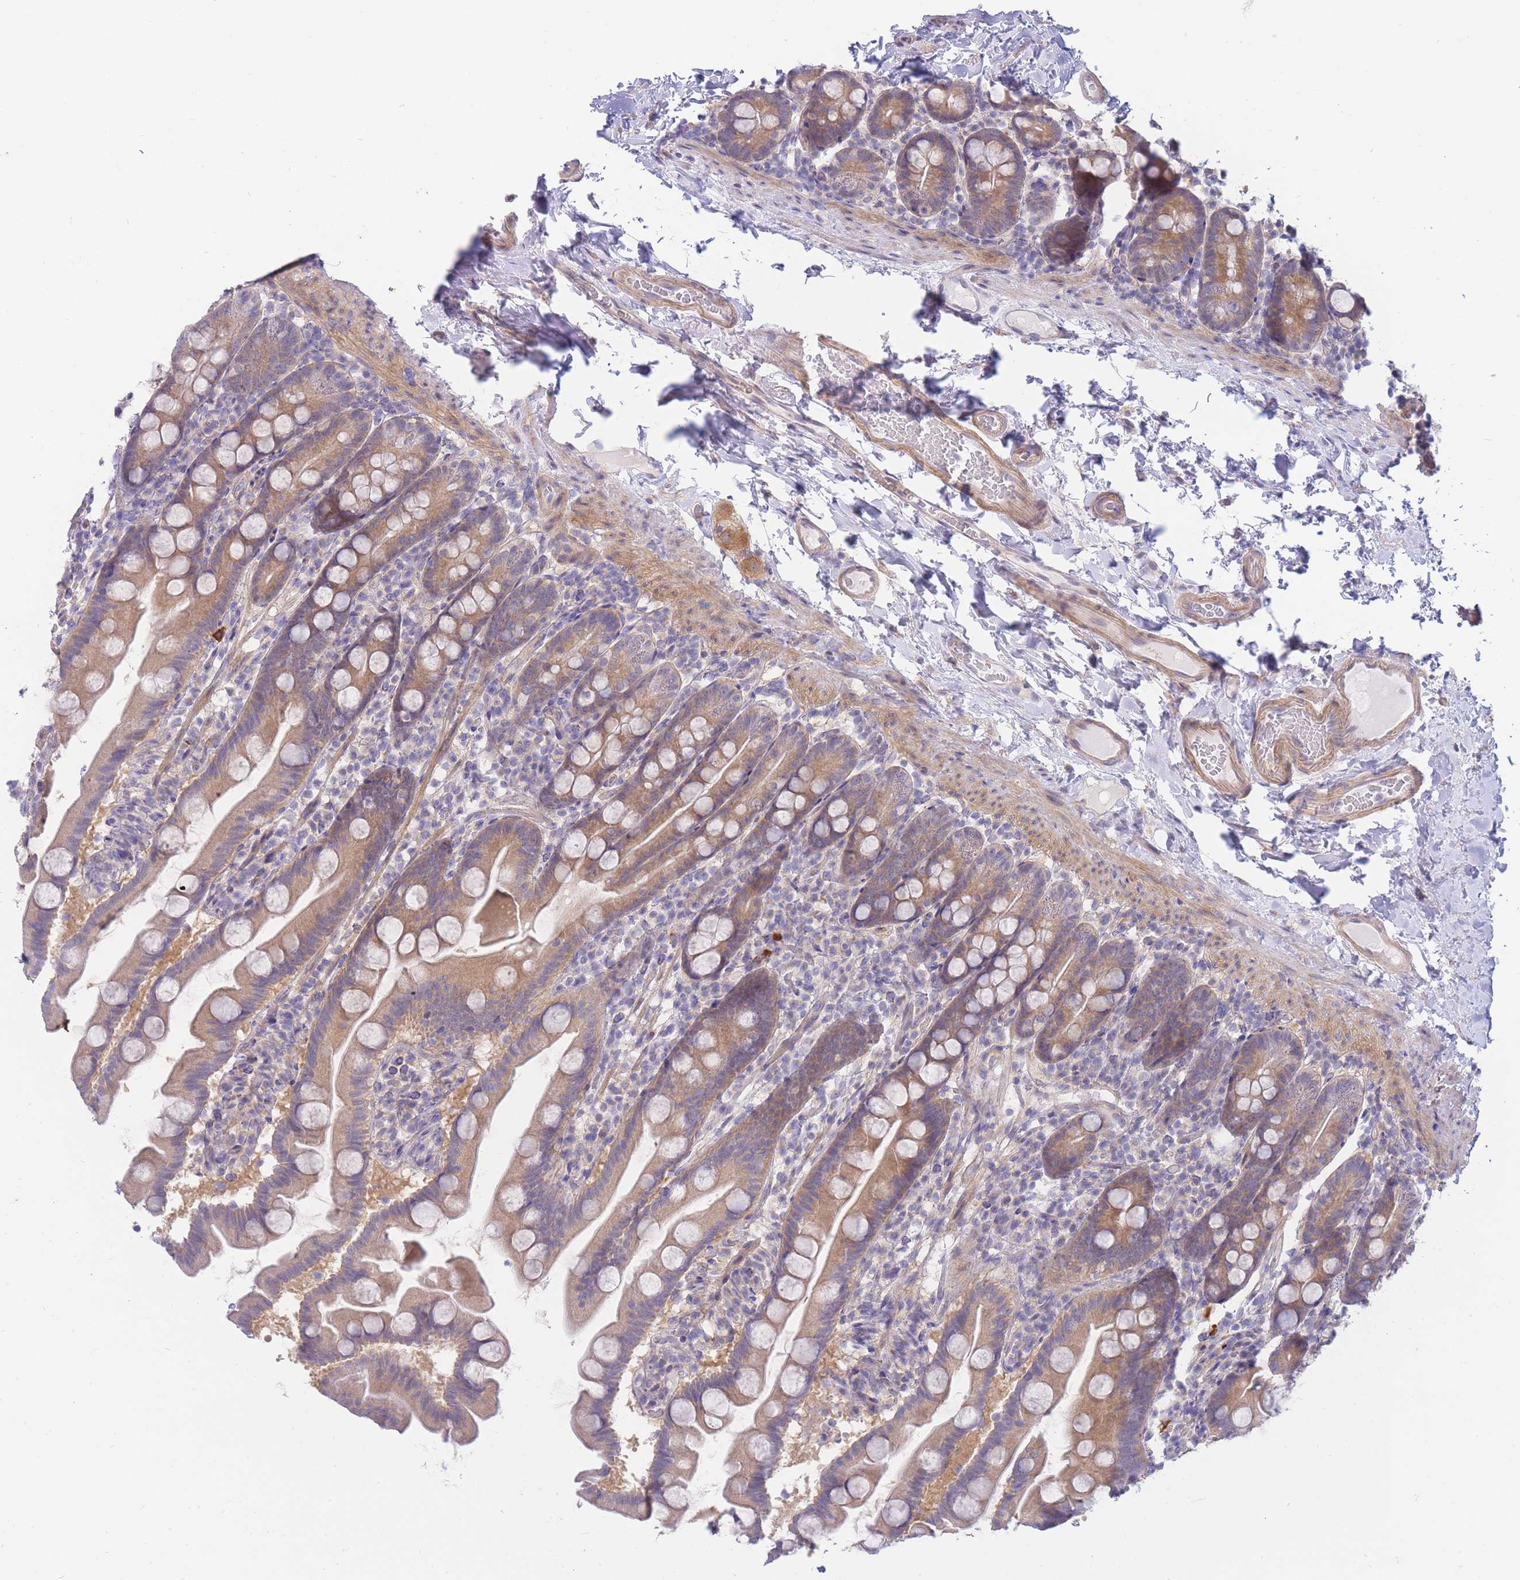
{"staining": {"intensity": "moderate", "quantity": ">75%", "location": "cytoplasmic/membranous"}, "tissue": "small intestine", "cell_type": "Glandular cells", "image_type": "normal", "snomed": [{"axis": "morphology", "description": "Normal tissue, NOS"}, {"axis": "topography", "description": "Small intestine"}], "caption": "Small intestine stained with DAB immunohistochemistry (IHC) reveals medium levels of moderate cytoplasmic/membranous expression in about >75% of glandular cells. (Stains: DAB (3,3'-diaminobenzidine) in brown, nuclei in blue, Microscopy: brightfield microscopy at high magnification).", "gene": "SUGT1", "patient": {"sex": "female", "age": 68}}